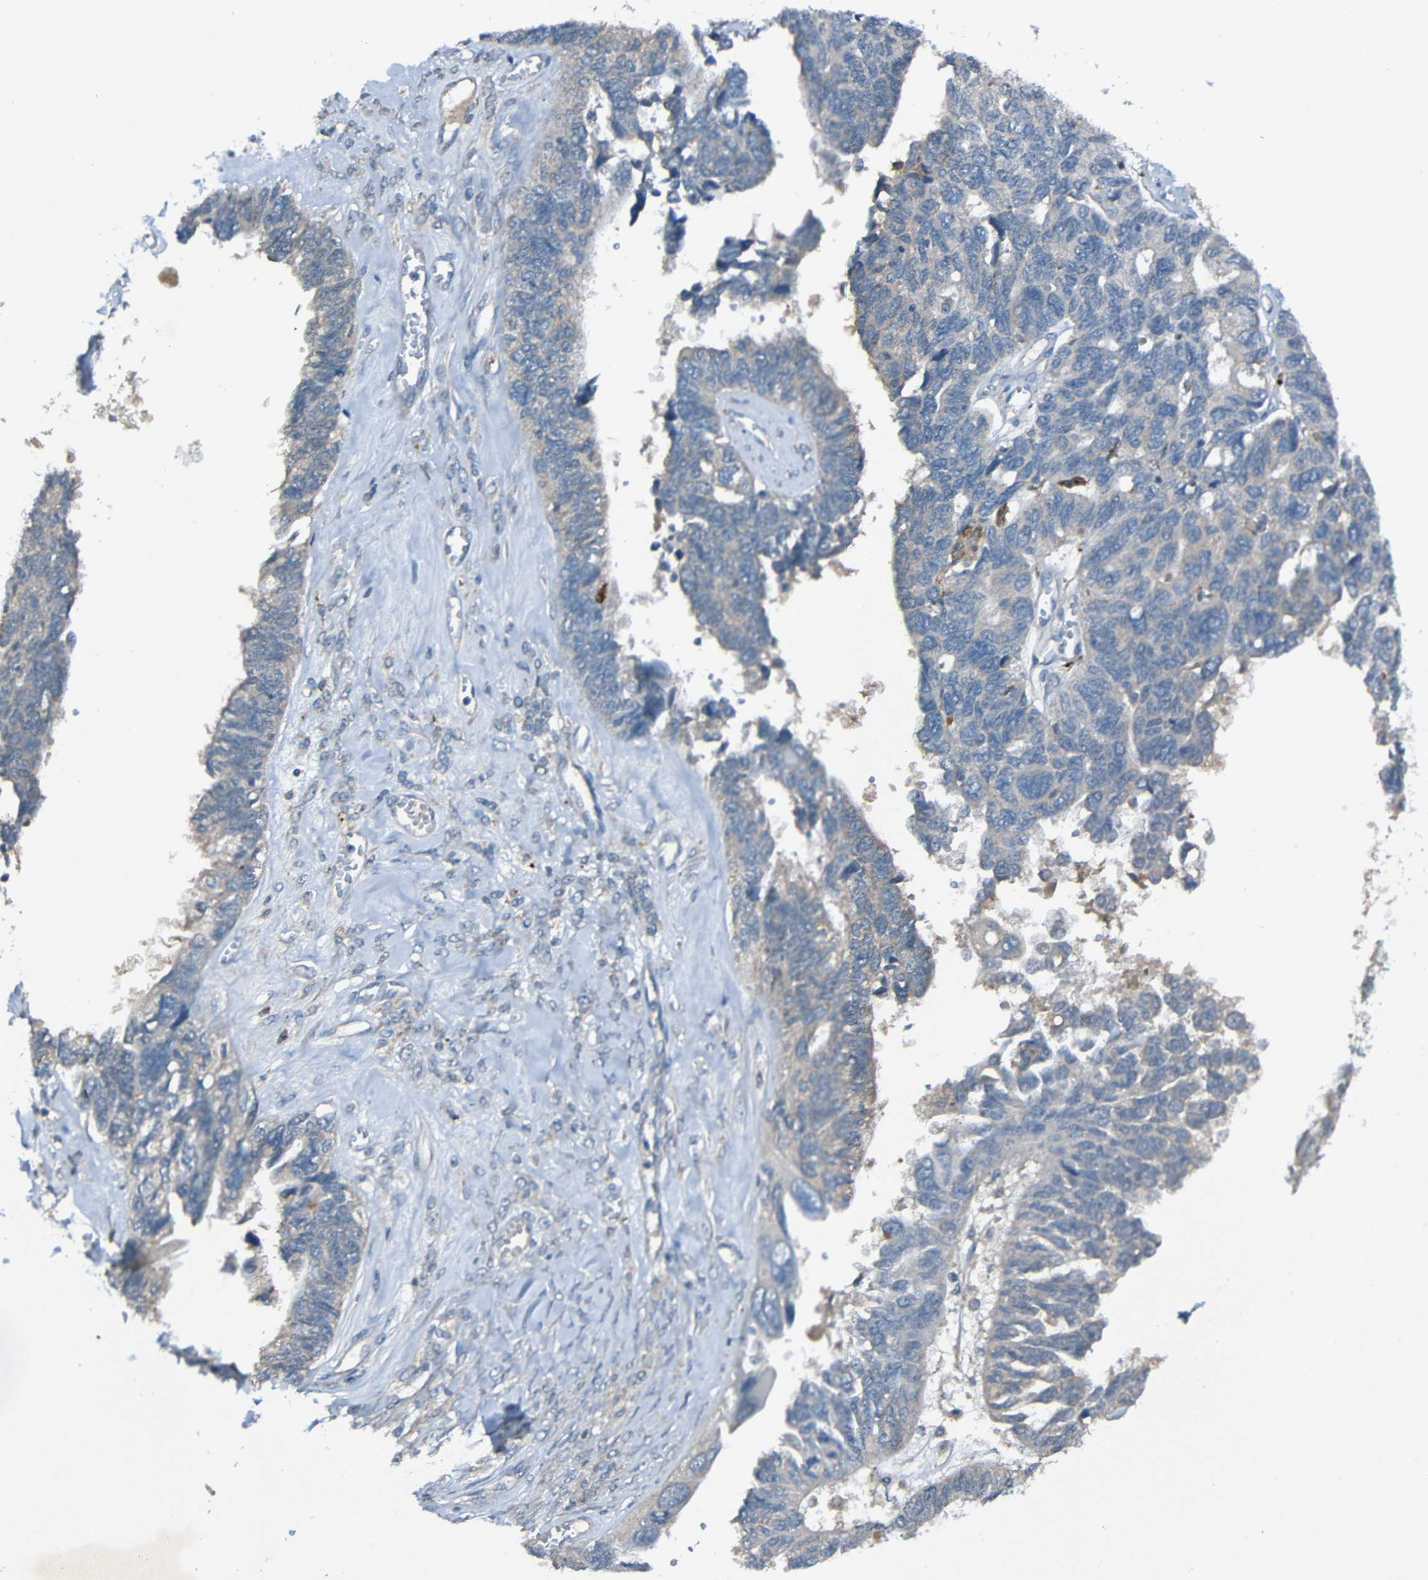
{"staining": {"intensity": "negative", "quantity": "none", "location": "none"}, "tissue": "ovarian cancer", "cell_type": "Tumor cells", "image_type": "cancer", "snomed": [{"axis": "morphology", "description": "Cystadenocarcinoma, serous, NOS"}, {"axis": "topography", "description": "Ovary"}], "caption": "Serous cystadenocarcinoma (ovarian) stained for a protein using immunohistochemistry (IHC) reveals no expression tumor cells.", "gene": "LRRC70", "patient": {"sex": "female", "age": 79}}